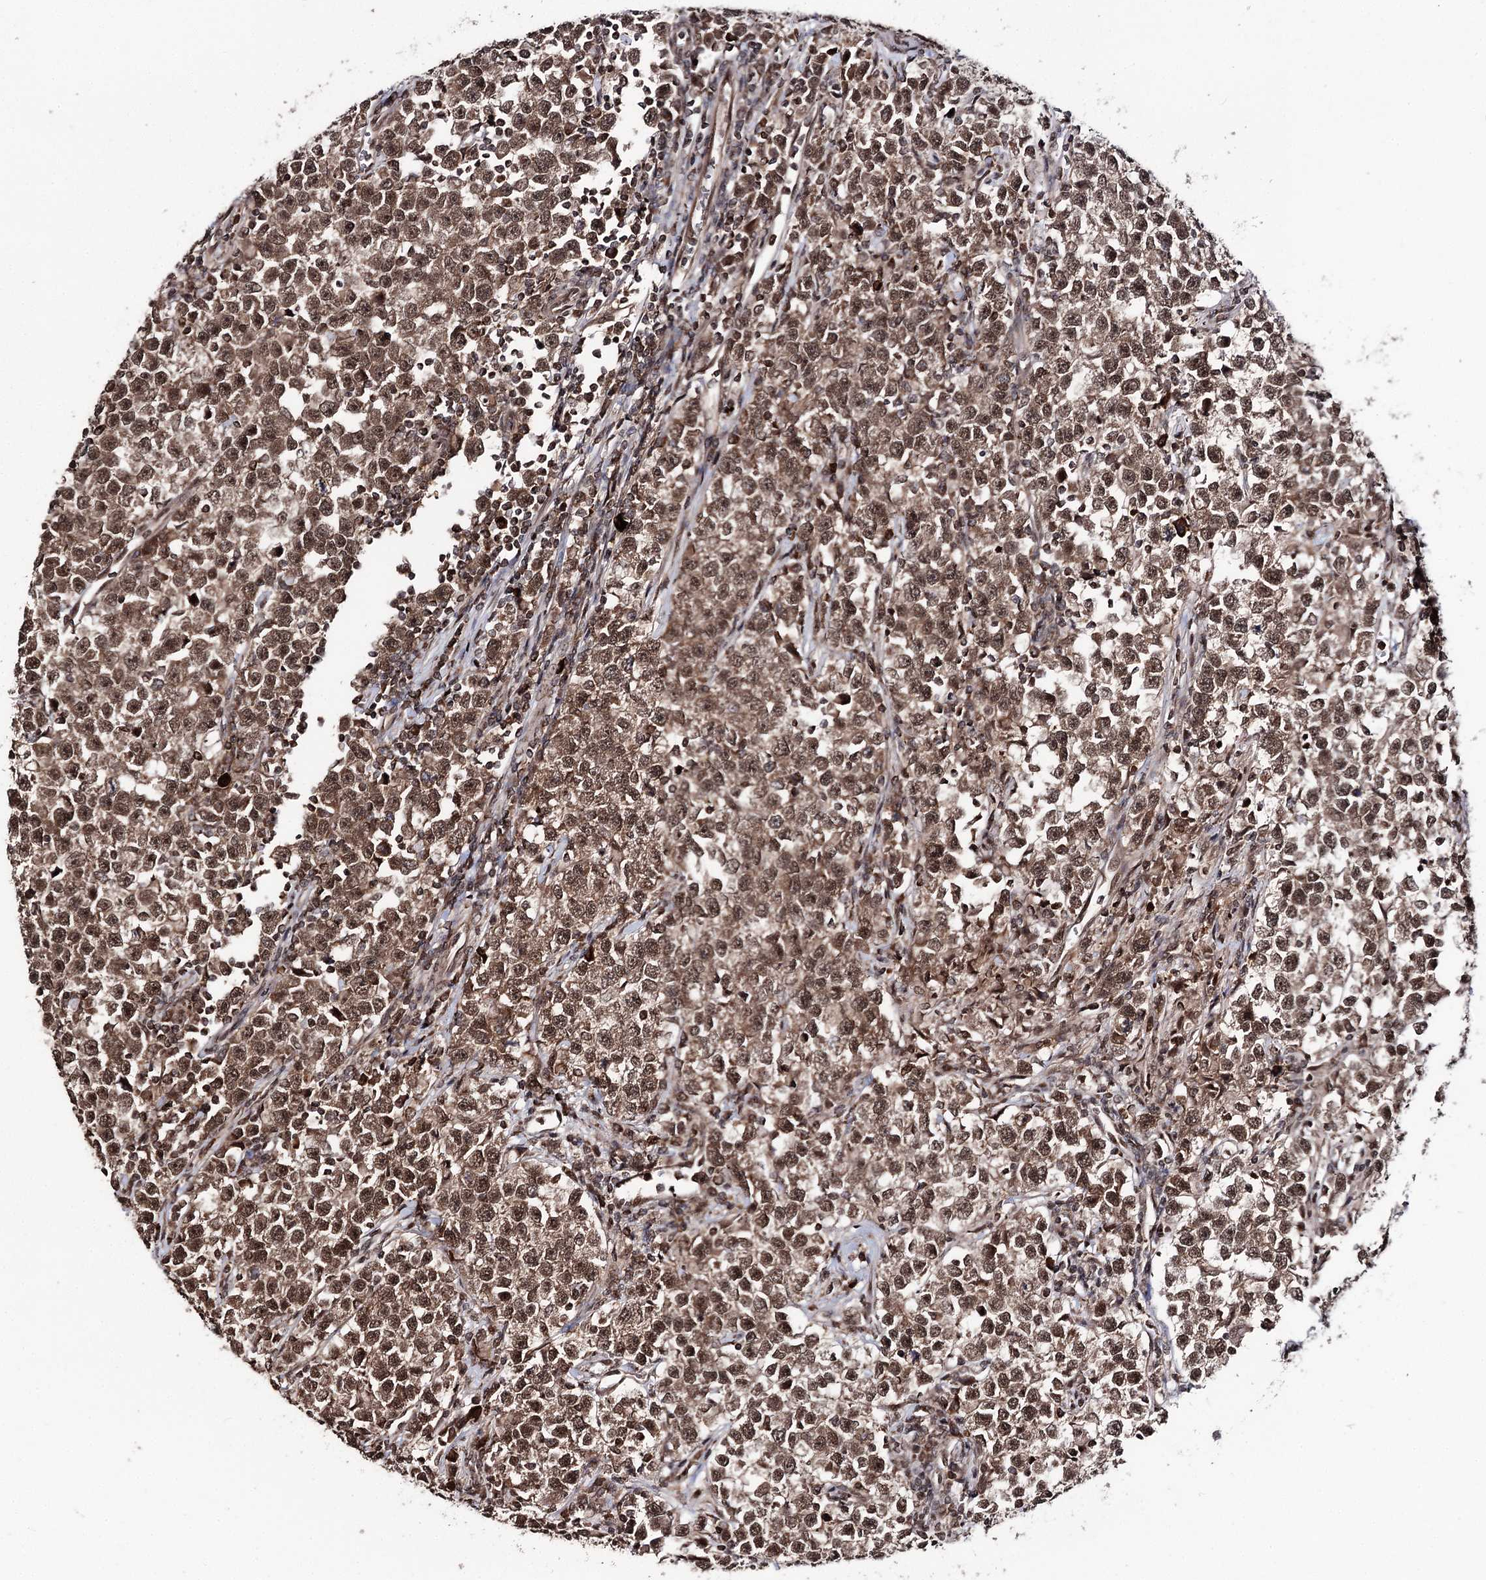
{"staining": {"intensity": "moderate", "quantity": ">75%", "location": "cytoplasmic/membranous,nuclear"}, "tissue": "testis cancer", "cell_type": "Tumor cells", "image_type": "cancer", "snomed": [{"axis": "morphology", "description": "Normal tissue, NOS"}, {"axis": "morphology", "description": "Seminoma, NOS"}, {"axis": "topography", "description": "Testis"}], "caption": "Human testis cancer (seminoma) stained for a protein (brown) displays moderate cytoplasmic/membranous and nuclear positive positivity in about >75% of tumor cells.", "gene": "FAM53B", "patient": {"sex": "male", "age": 43}}